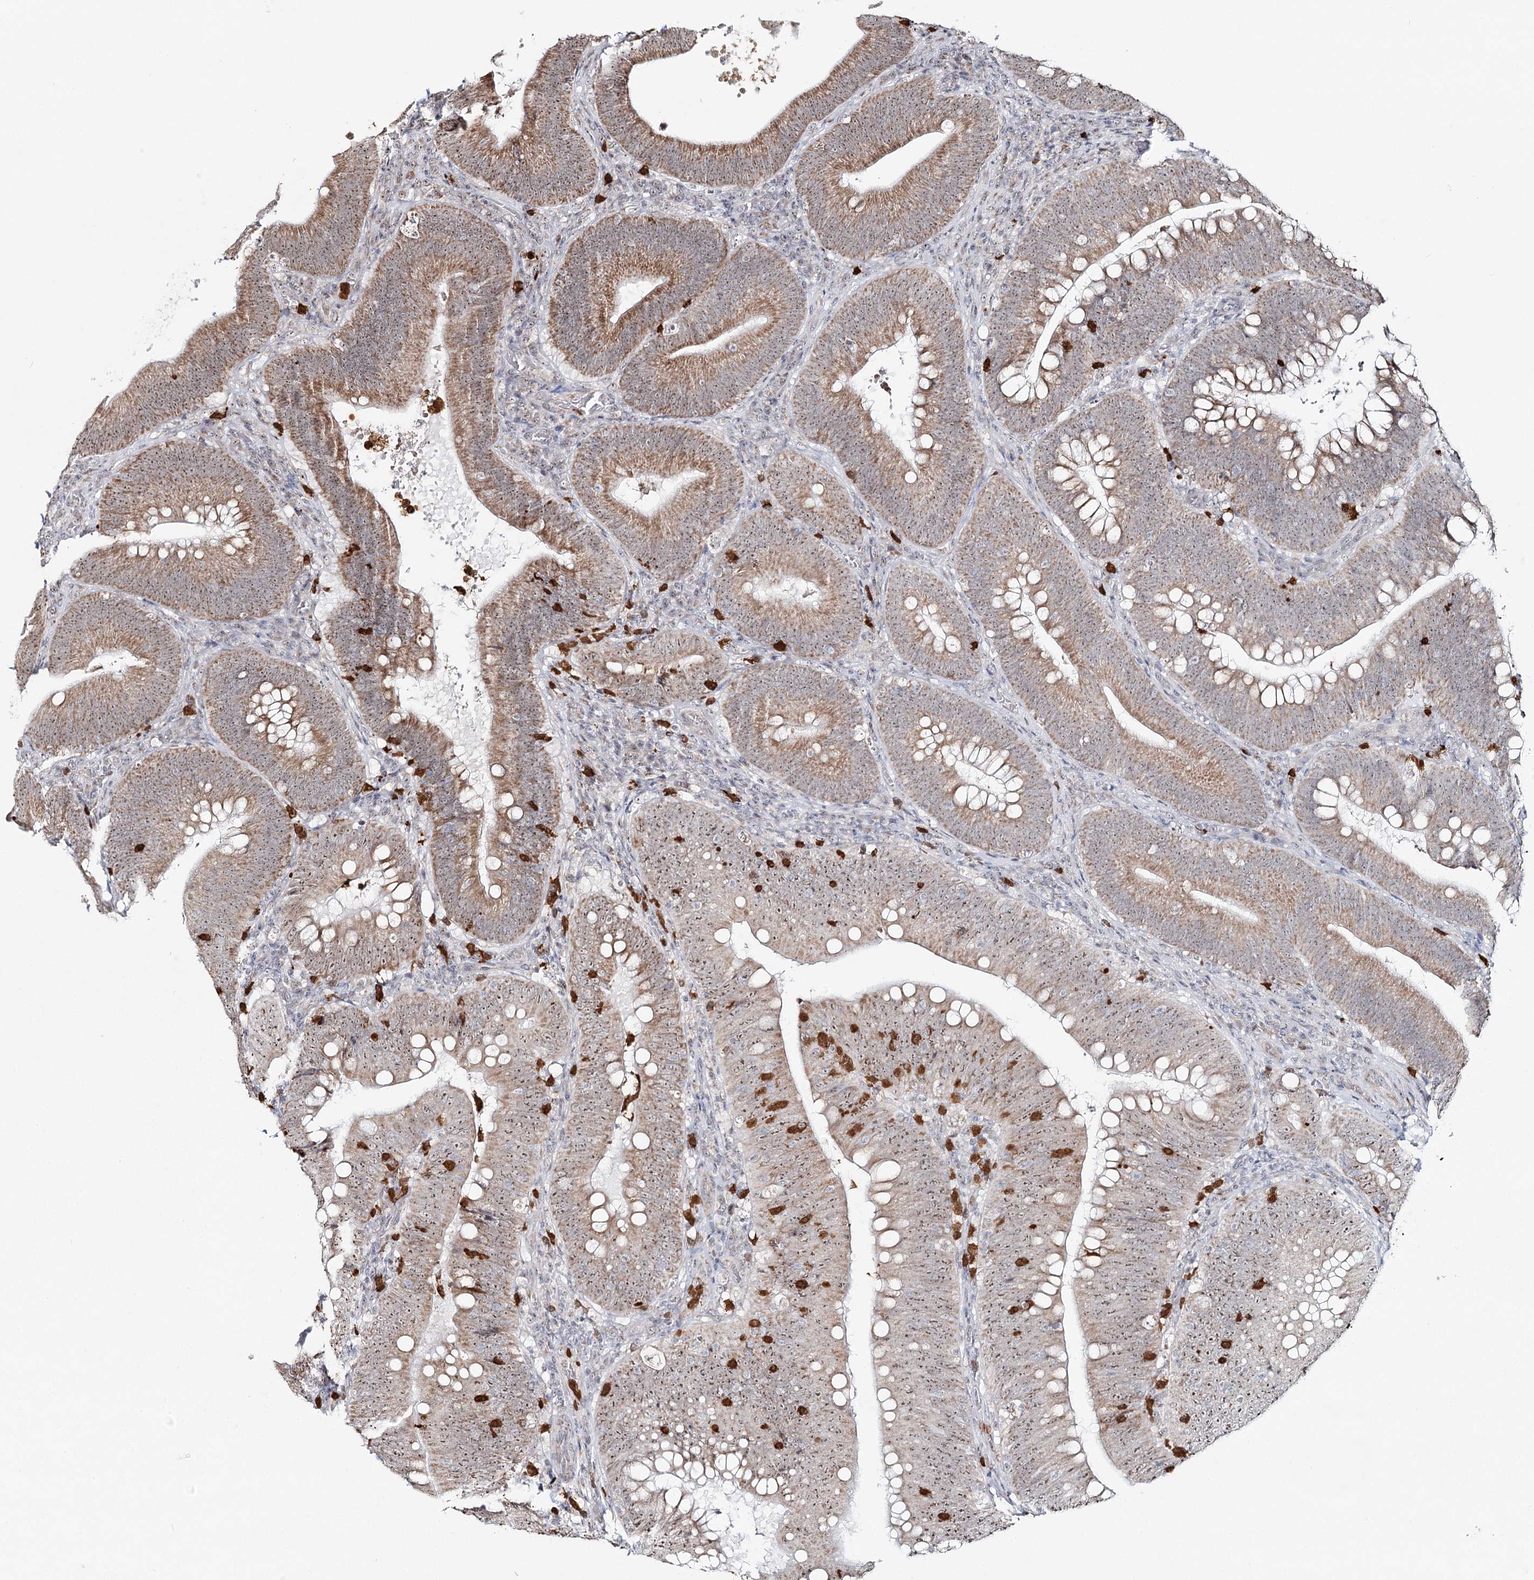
{"staining": {"intensity": "moderate", "quantity": ">75%", "location": "cytoplasmic/membranous,nuclear"}, "tissue": "colorectal cancer", "cell_type": "Tumor cells", "image_type": "cancer", "snomed": [{"axis": "morphology", "description": "Normal tissue, NOS"}, {"axis": "topography", "description": "Colon"}], "caption": "DAB (3,3'-diaminobenzidine) immunohistochemical staining of human colorectal cancer displays moderate cytoplasmic/membranous and nuclear protein expression in about >75% of tumor cells.", "gene": "ATAD1", "patient": {"sex": "female", "age": 82}}